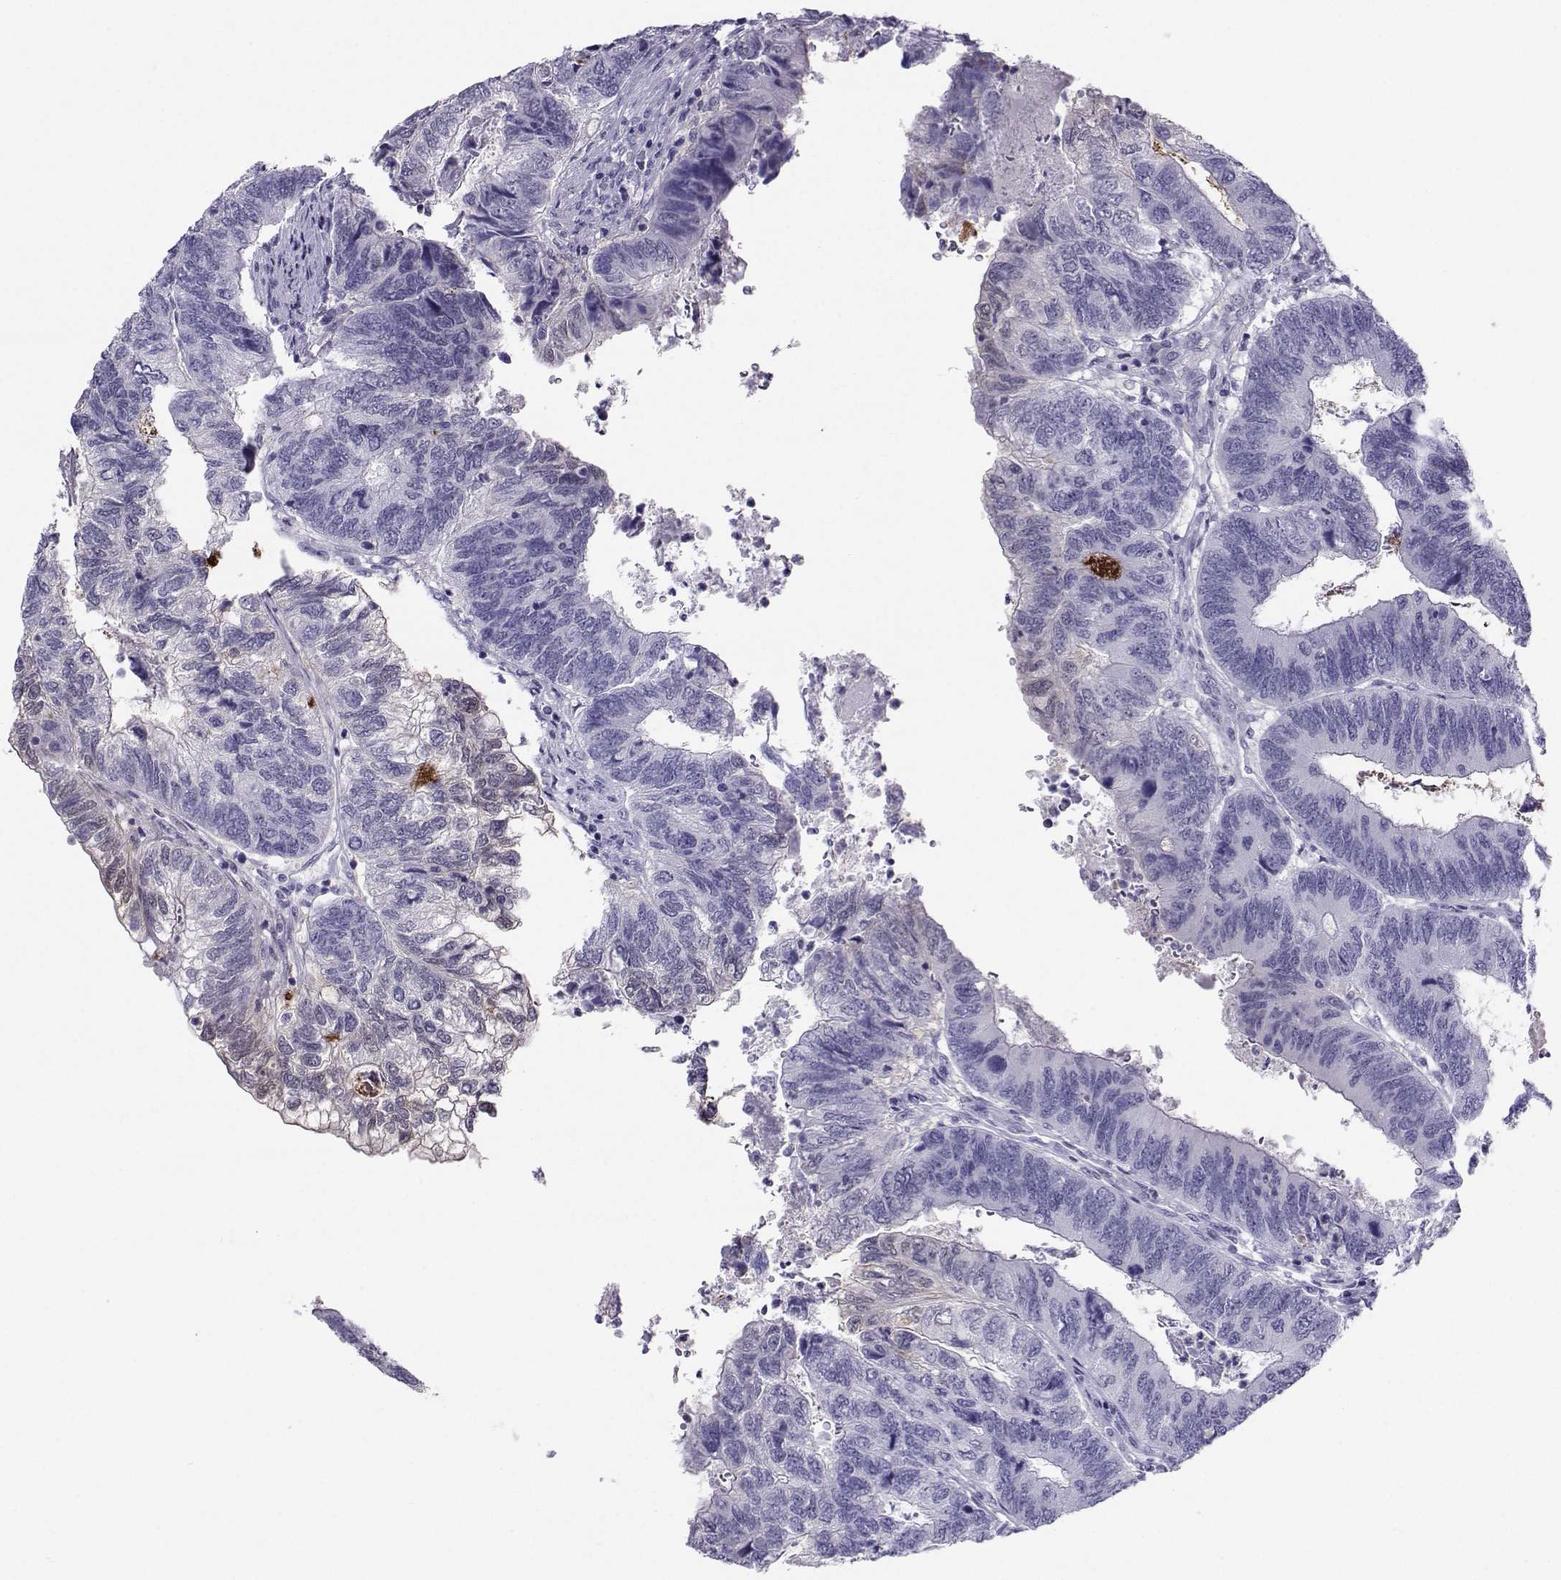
{"staining": {"intensity": "negative", "quantity": "none", "location": "none"}, "tissue": "colorectal cancer", "cell_type": "Tumor cells", "image_type": "cancer", "snomed": [{"axis": "morphology", "description": "Adenocarcinoma, NOS"}, {"axis": "topography", "description": "Colon"}], "caption": "Tumor cells show no significant protein staining in colorectal cancer (adenocarcinoma). (DAB immunohistochemistry with hematoxylin counter stain).", "gene": "PGK1", "patient": {"sex": "female", "age": 67}}